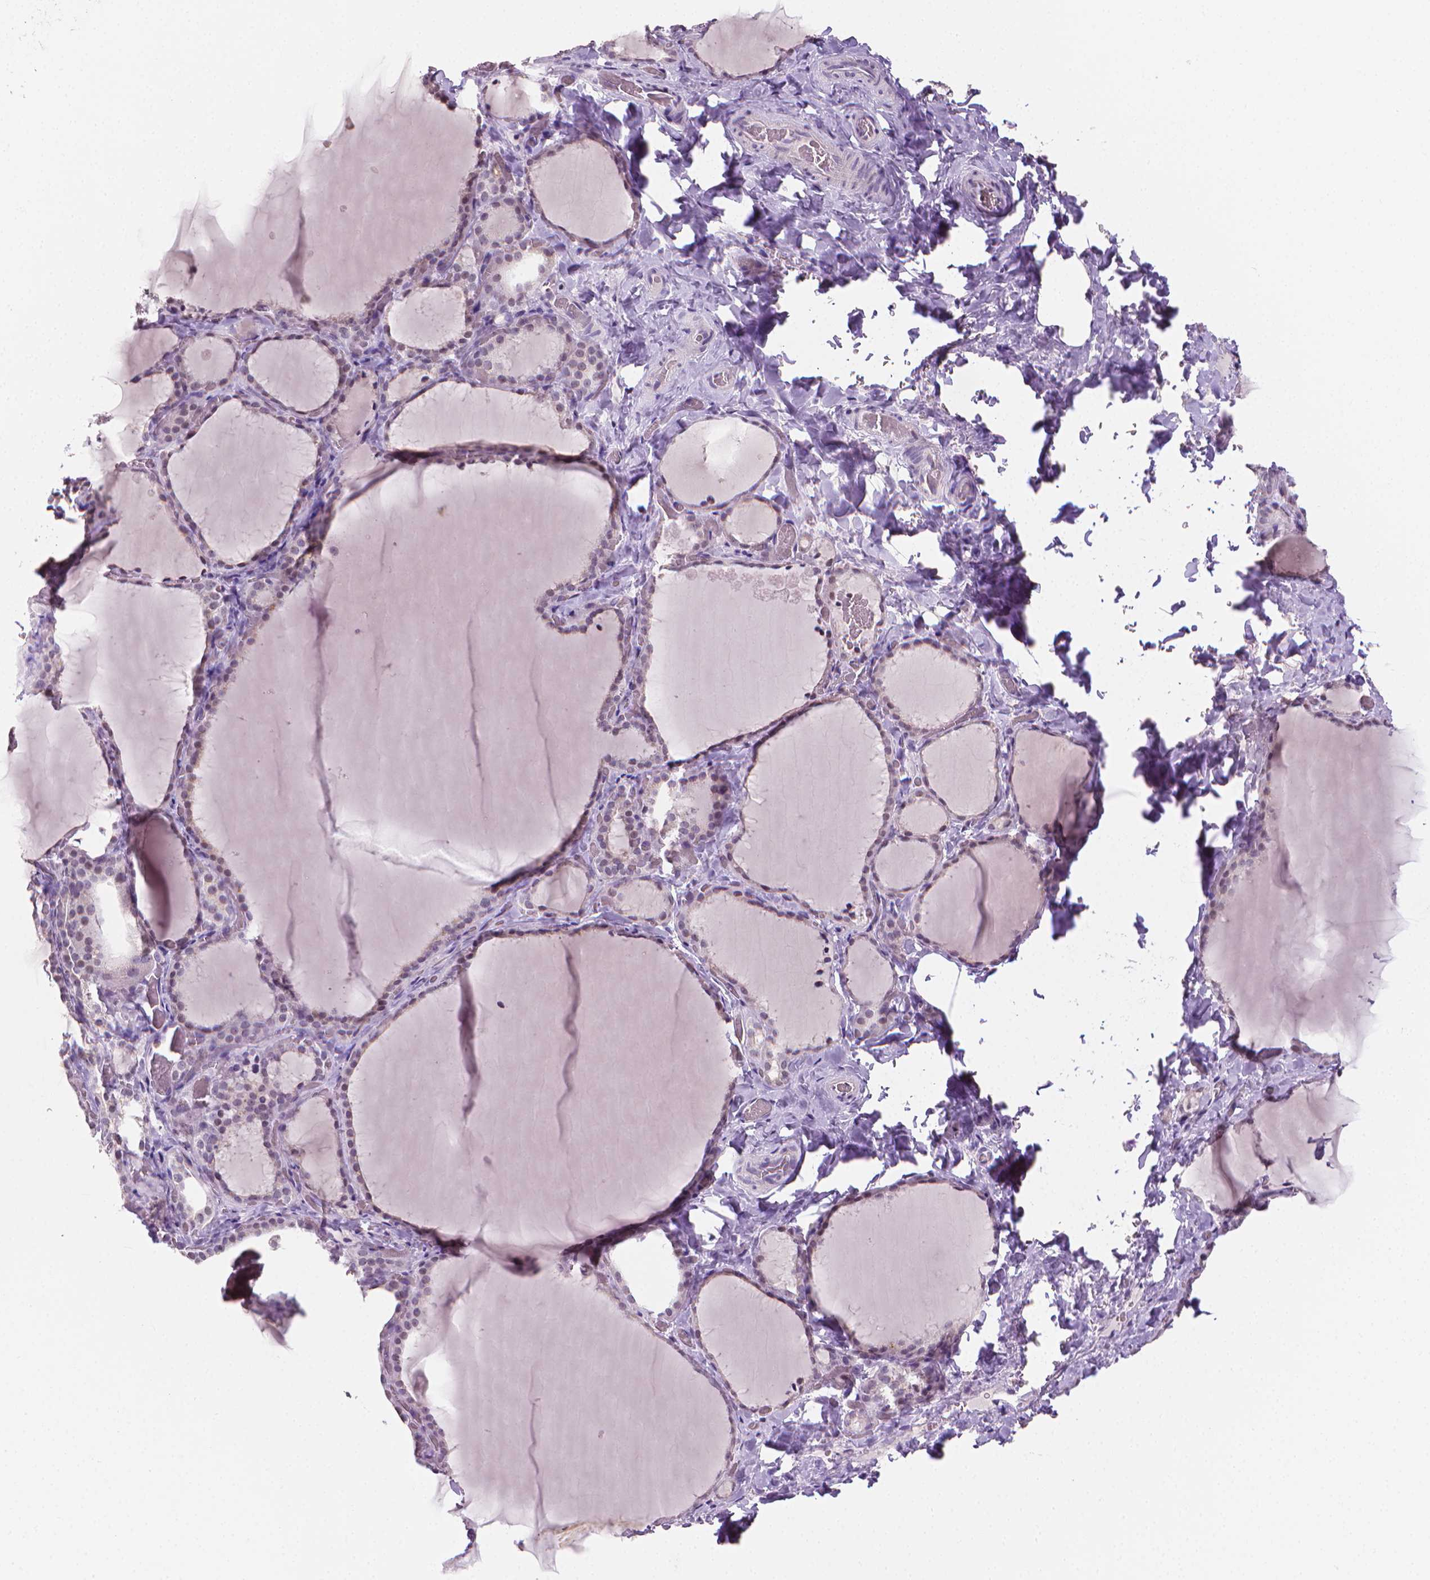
{"staining": {"intensity": "weak", "quantity": "<25%", "location": "nuclear"}, "tissue": "thyroid gland", "cell_type": "Glandular cells", "image_type": "normal", "snomed": [{"axis": "morphology", "description": "Normal tissue, NOS"}, {"axis": "topography", "description": "Thyroid gland"}], "caption": "This image is of normal thyroid gland stained with immunohistochemistry (IHC) to label a protein in brown with the nuclei are counter-stained blue. There is no staining in glandular cells.", "gene": "NCAN", "patient": {"sex": "female", "age": 22}}